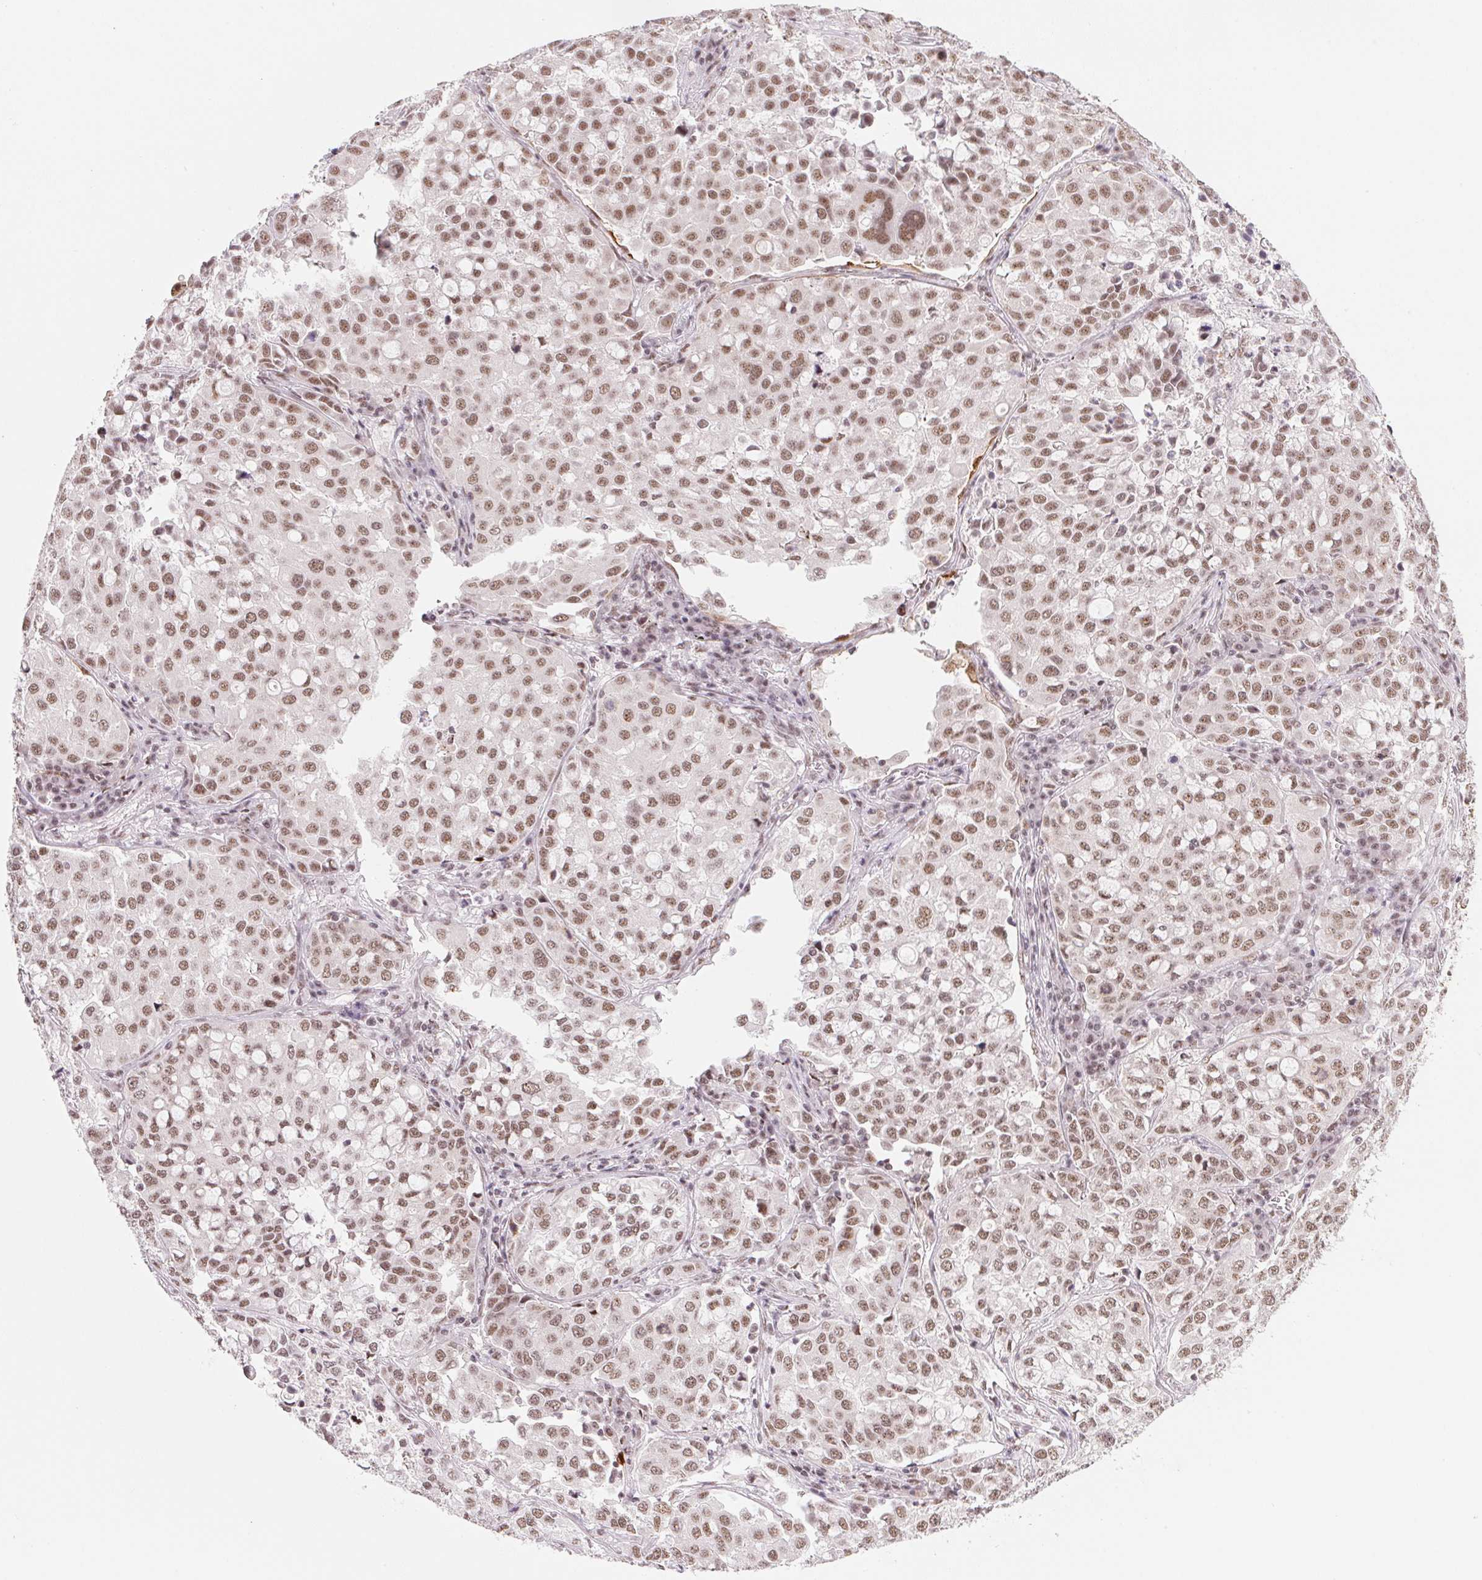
{"staining": {"intensity": "moderate", "quantity": ">75%", "location": "nuclear"}, "tissue": "lung cancer", "cell_type": "Tumor cells", "image_type": "cancer", "snomed": [{"axis": "morphology", "description": "Adenocarcinoma, NOS"}, {"axis": "morphology", "description": "Adenocarcinoma, metastatic, NOS"}, {"axis": "topography", "description": "Lymph node"}, {"axis": "topography", "description": "Lung"}], "caption": "Protein staining displays moderate nuclear staining in approximately >75% of tumor cells in adenocarcinoma (lung).", "gene": "SRSF7", "patient": {"sex": "female", "age": 65}}